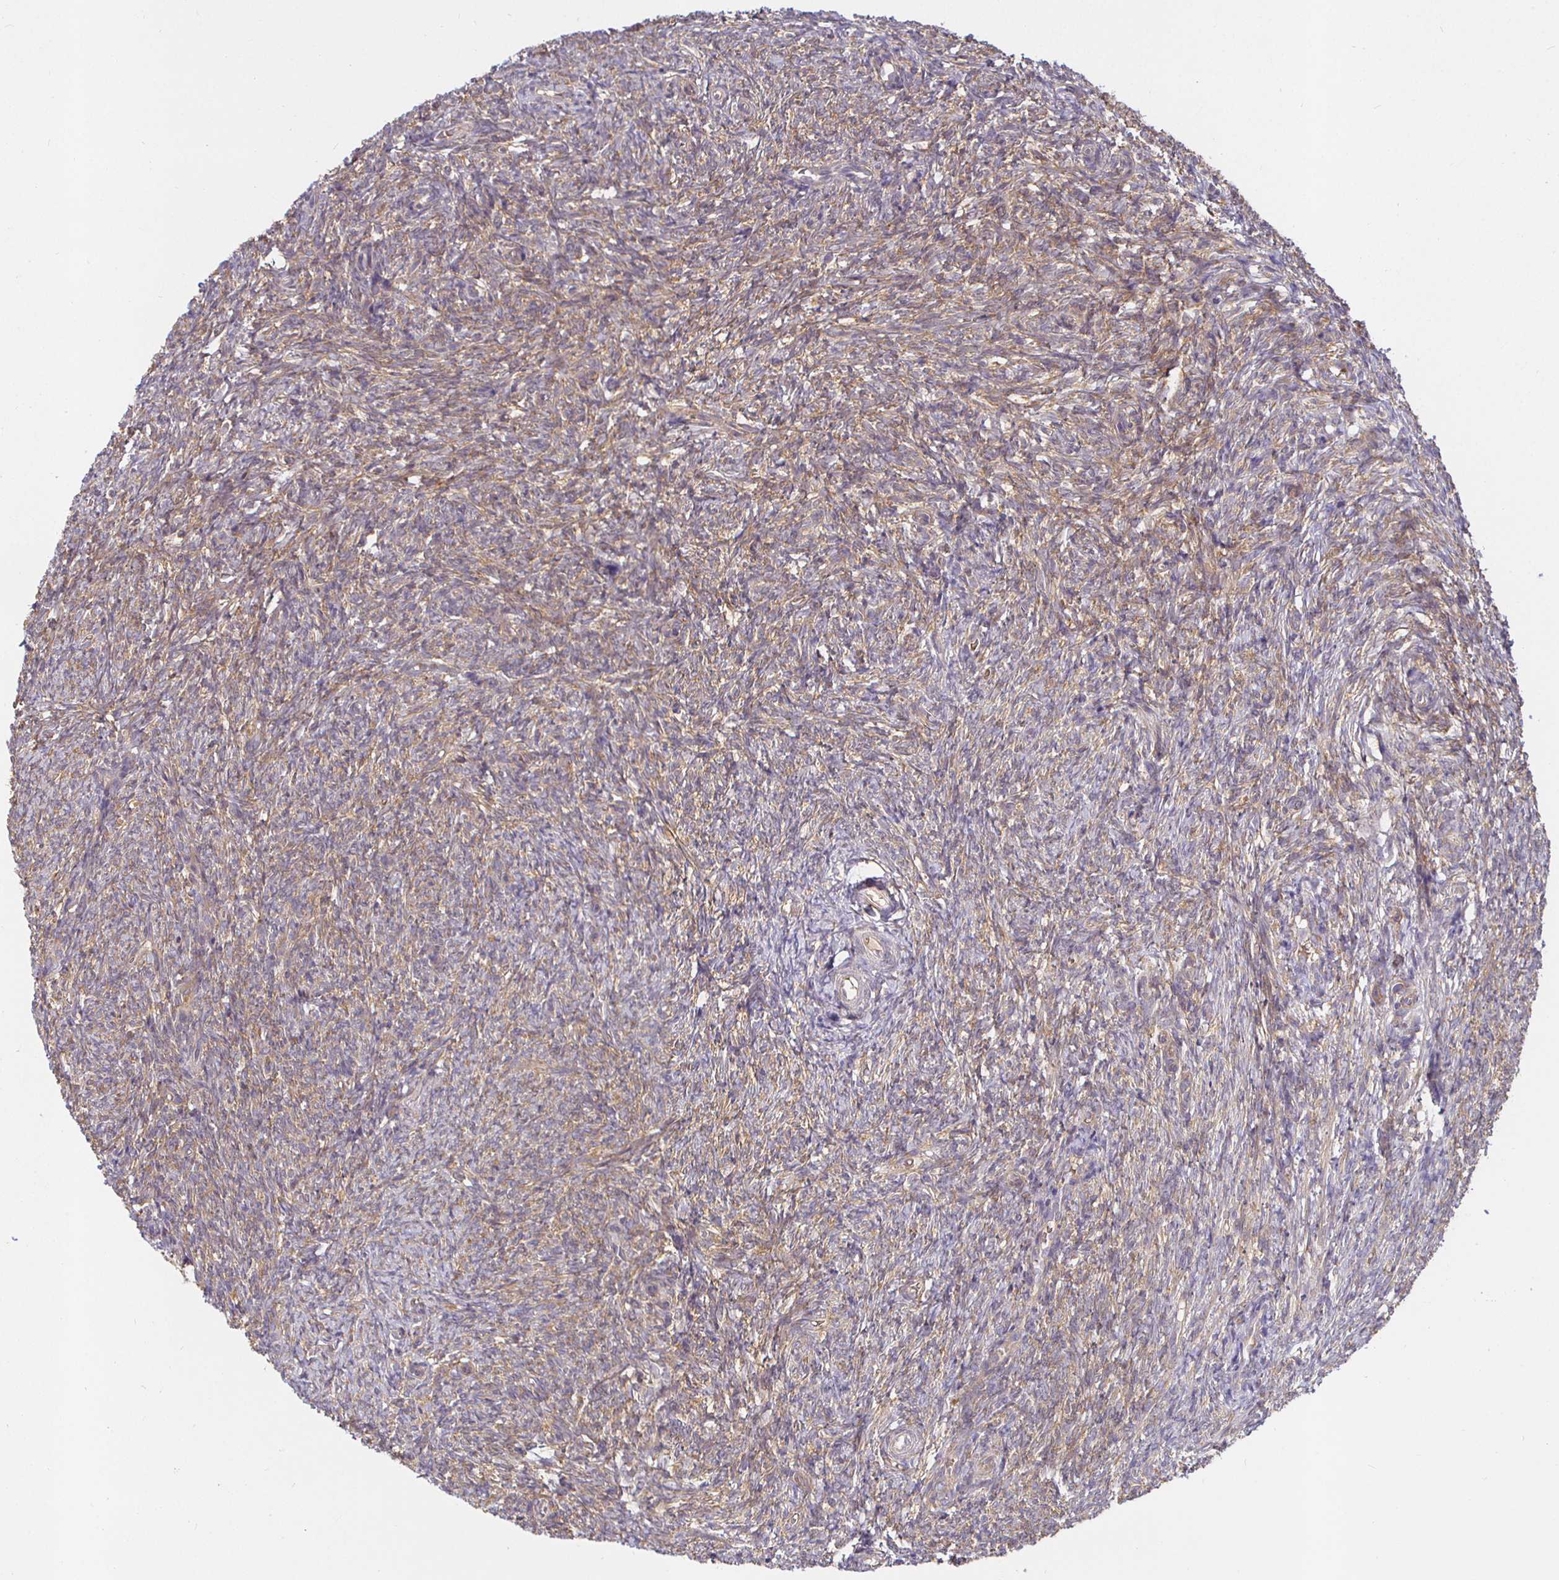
{"staining": {"intensity": "strong", "quantity": ">75%", "location": "cytoplasmic/membranous"}, "tissue": "ovary", "cell_type": "Follicle cells", "image_type": "normal", "snomed": [{"axis": "morphology", "description": "Normal tissue, NOS"}, {"axis": "topography", "description": "Ovary"}], "caption": "Immunohistochemistry (IHC) (DAB) staining of normal human ovary displays strong cytoplasmic/membranous protein positivity in approximately >75% of follicle cells.", "gene": "IRAK1", "patient": {"sex": "female", "age": 39}}